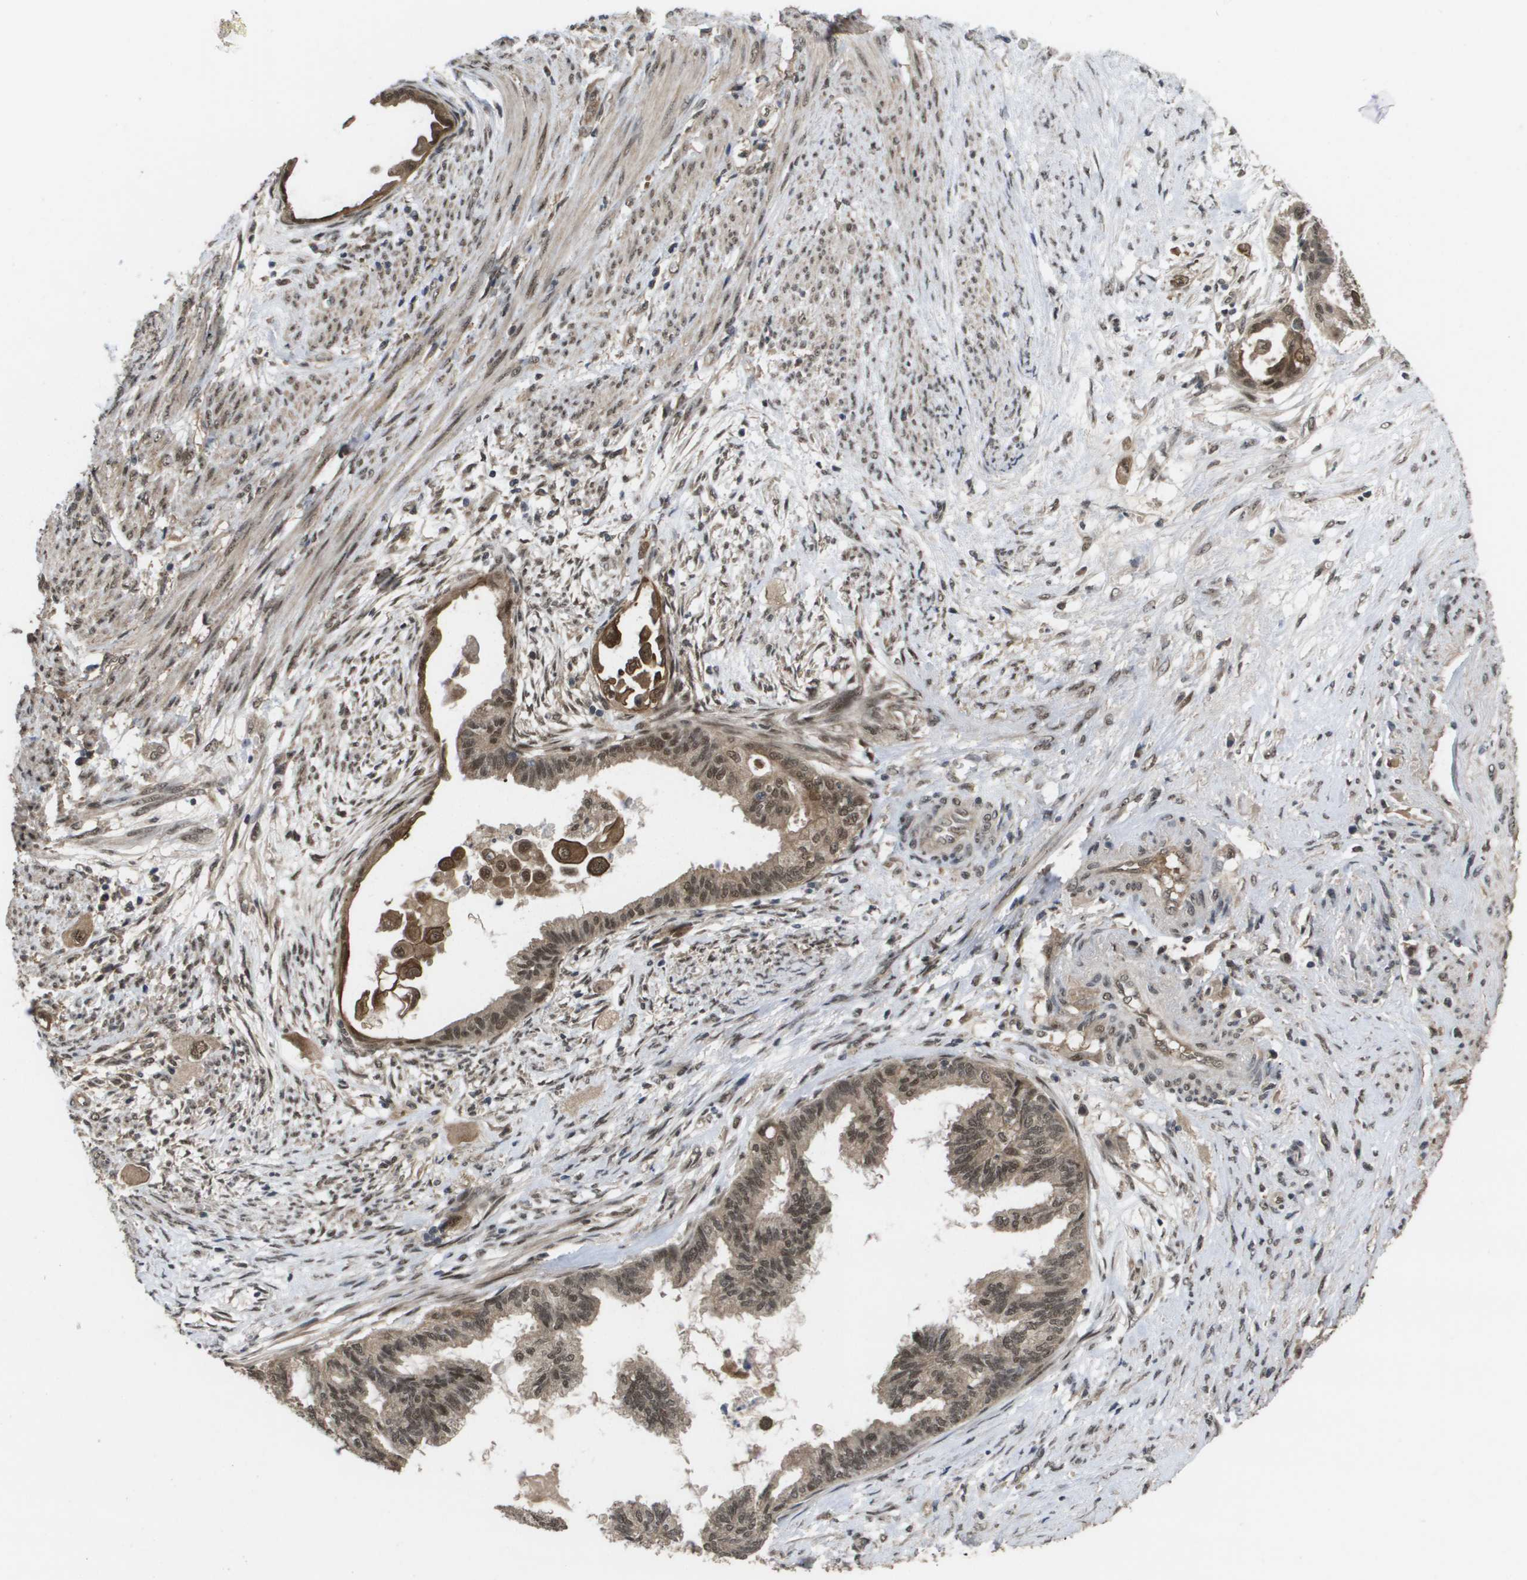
{"staining": {"intensity": "moderate", "quantity": ">75%", "location": "cytoplasmic/membranous,nuclear"}, "tissue": "cervical cancer", "cell_type": "Tumor cells", "image_type": "cancer", "snomed": [{"axis": "morphology", "description": "Normal tissue, NOS"}, {"axis": "morphology", "description": "Adenocarcinoma, NOS"}, {"axis": "topography", "description": "Cervix"}, {"axis": "topography", "description": "Endometrium"}], "caption": "This micrograph shows cervical cancer (adenocarcinoma) stained with immunohistochemistry to label a protein in brown. The cytoplasmic/membranous and nuclear of tumor cells show moderate positivity for the protein. Nuclei are counter-stained blue.", "gene": "AMBRA1", "patient": {"sex": "female", "age": 86}}